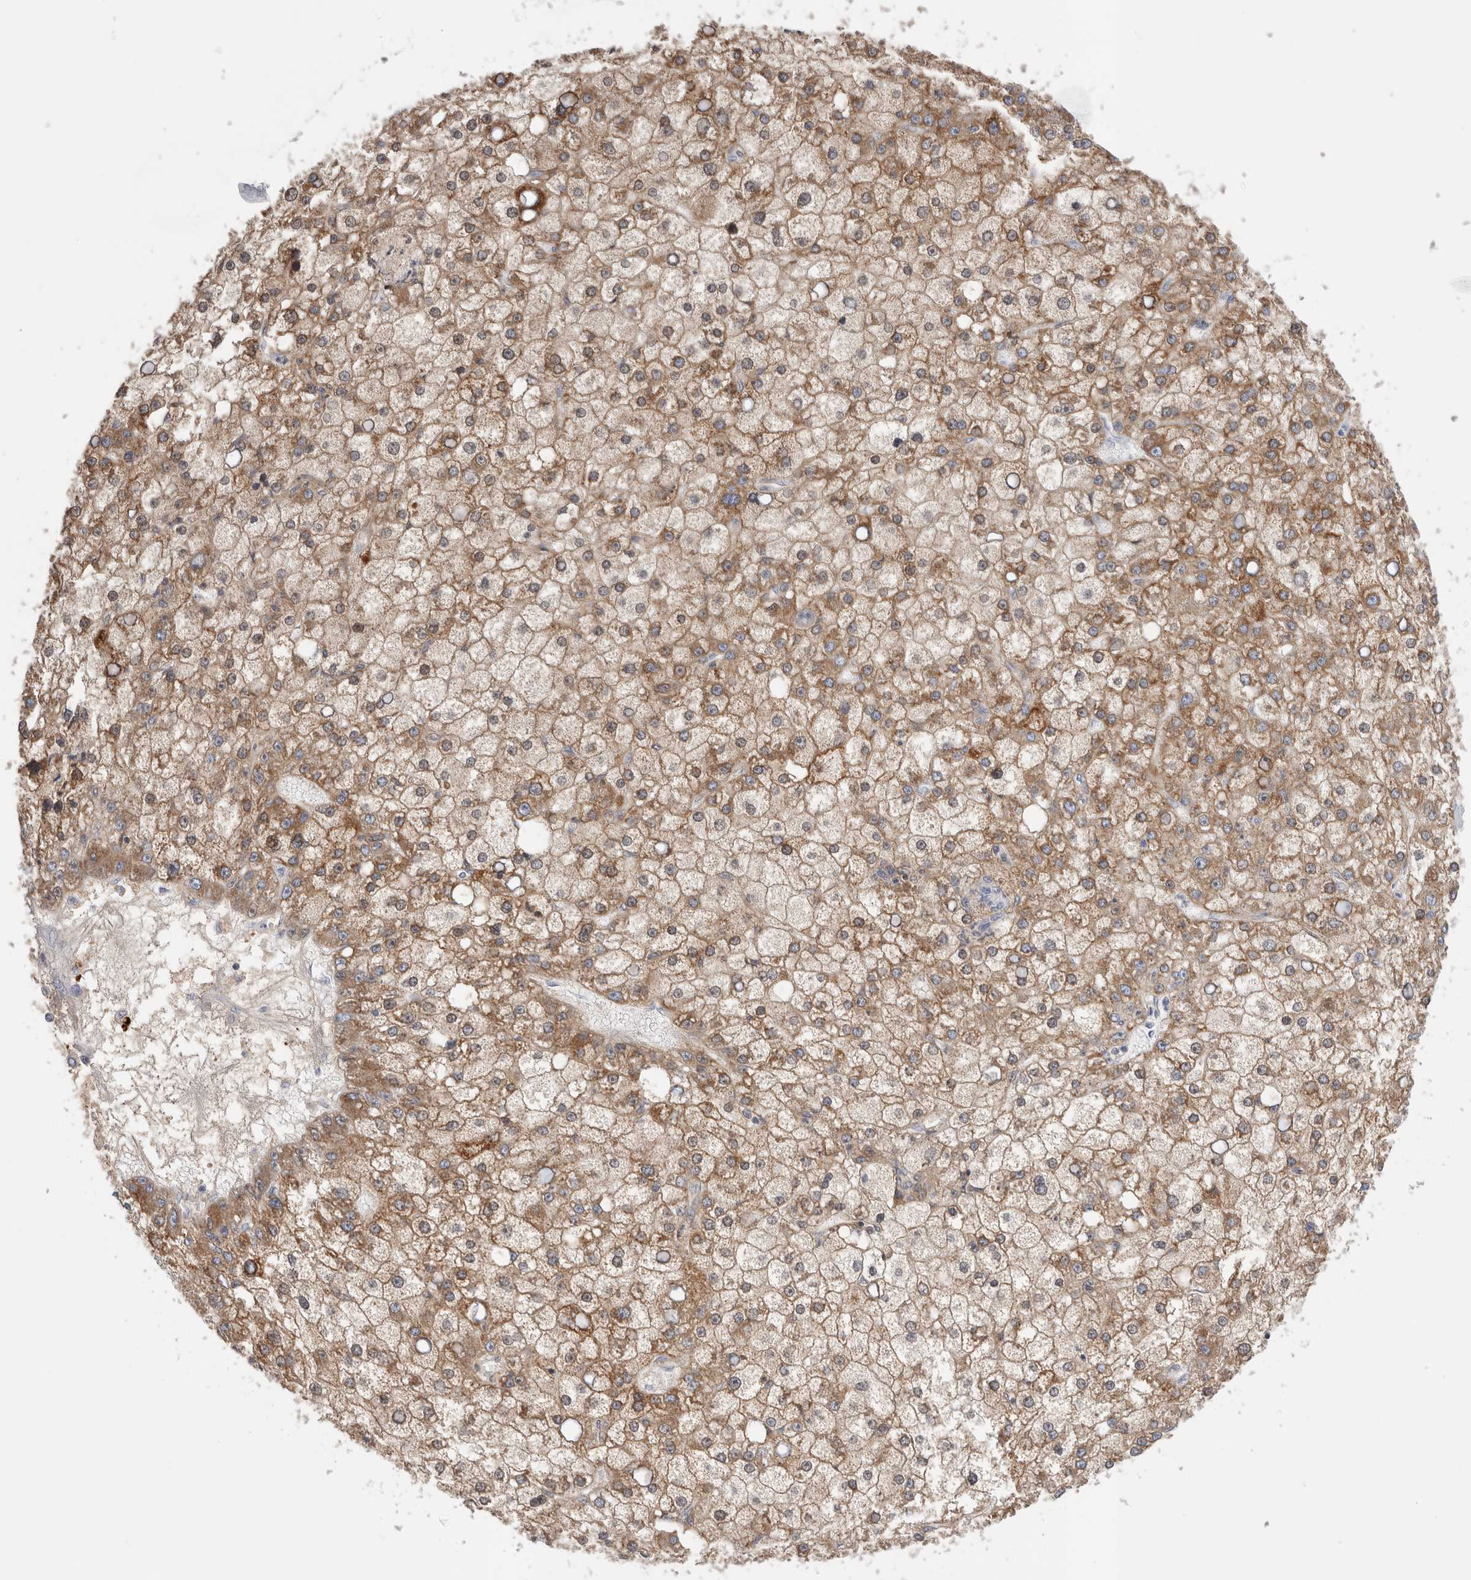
{"staining": {"intensity": "moderate", "quantity": ">75%", "location": "cytoplasmic/membranous"}, "tissue": "liver cancer", "cell_type": "Tumor cells", "image_type": "cancer", "snomed": [{"axis": "morphology", "description": "Carcinoma, Hepatocellular, NOS"}, {"axis": "topography", "description": "Liver"}], "caption": "Immunohistochemical staining of liver cancer shows moderate cytoplasmic/membranous protein positivity in about >75% of tumor cells.", "gene": "ECHDC2", "patient": {"sex": "male", "age": 67}}